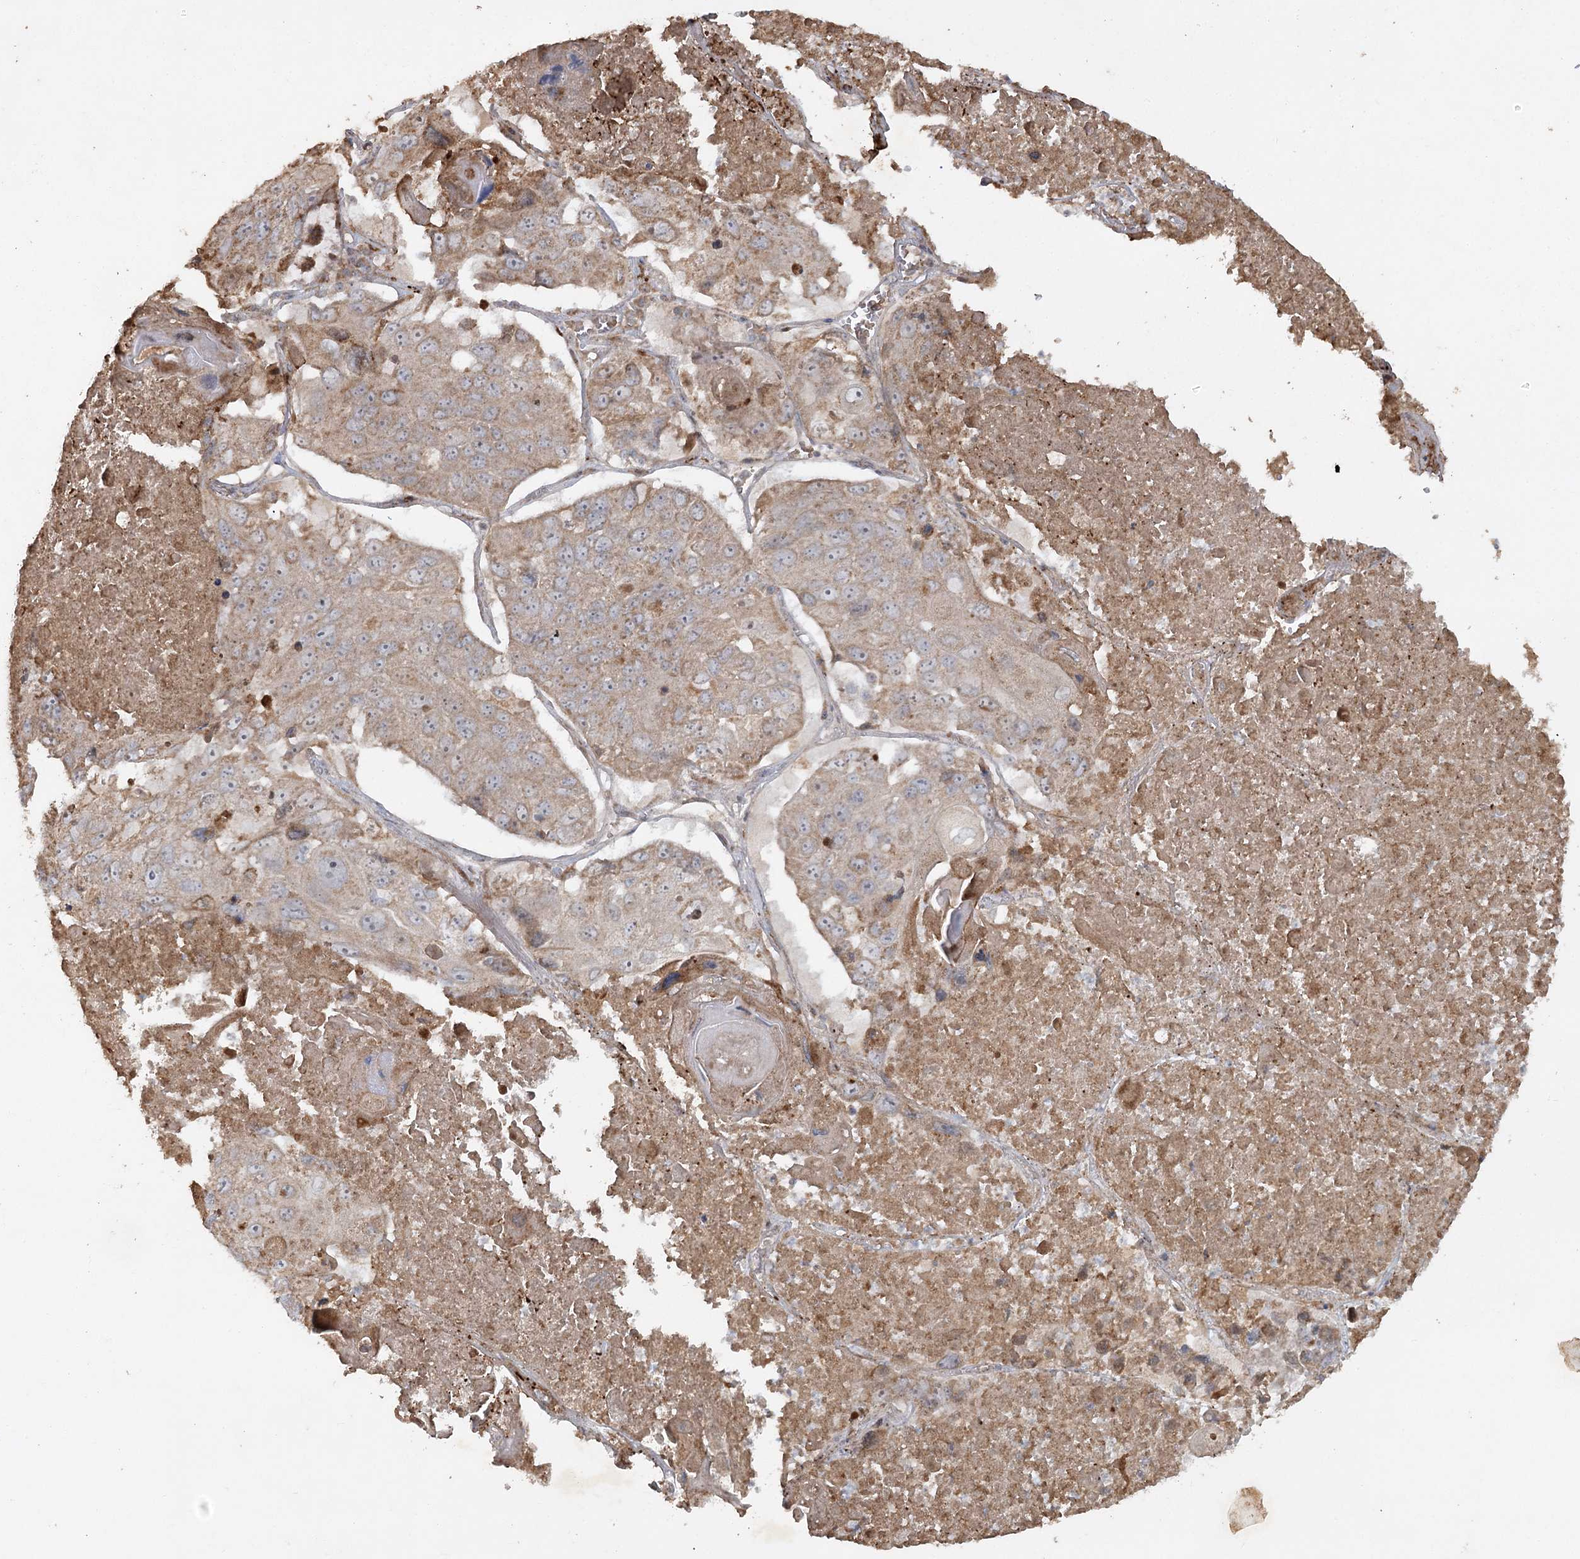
{"staining": {"intensity": "weak", "quantity": "25%-75%", "location": "cytoplasmic/membranous"}, "tissue": "lung cancer", "cell_type": "Tumor cells", "image_type": "cancer", "snomed": [{"axis": "morphology", "description": "Squamous cell carcinoma, NOS"}, {"axis": "topography", "description": "Lung"}], "caption": "Lung cancer (squamous cell carcinoma) stained for a protein (brown) reveals weak cytoplasmic/membranous positive staining in approximately 25%-75% of tumor cells.", "gene": "KBTBD4", "patient": {"sex": "male", "age": 61}}